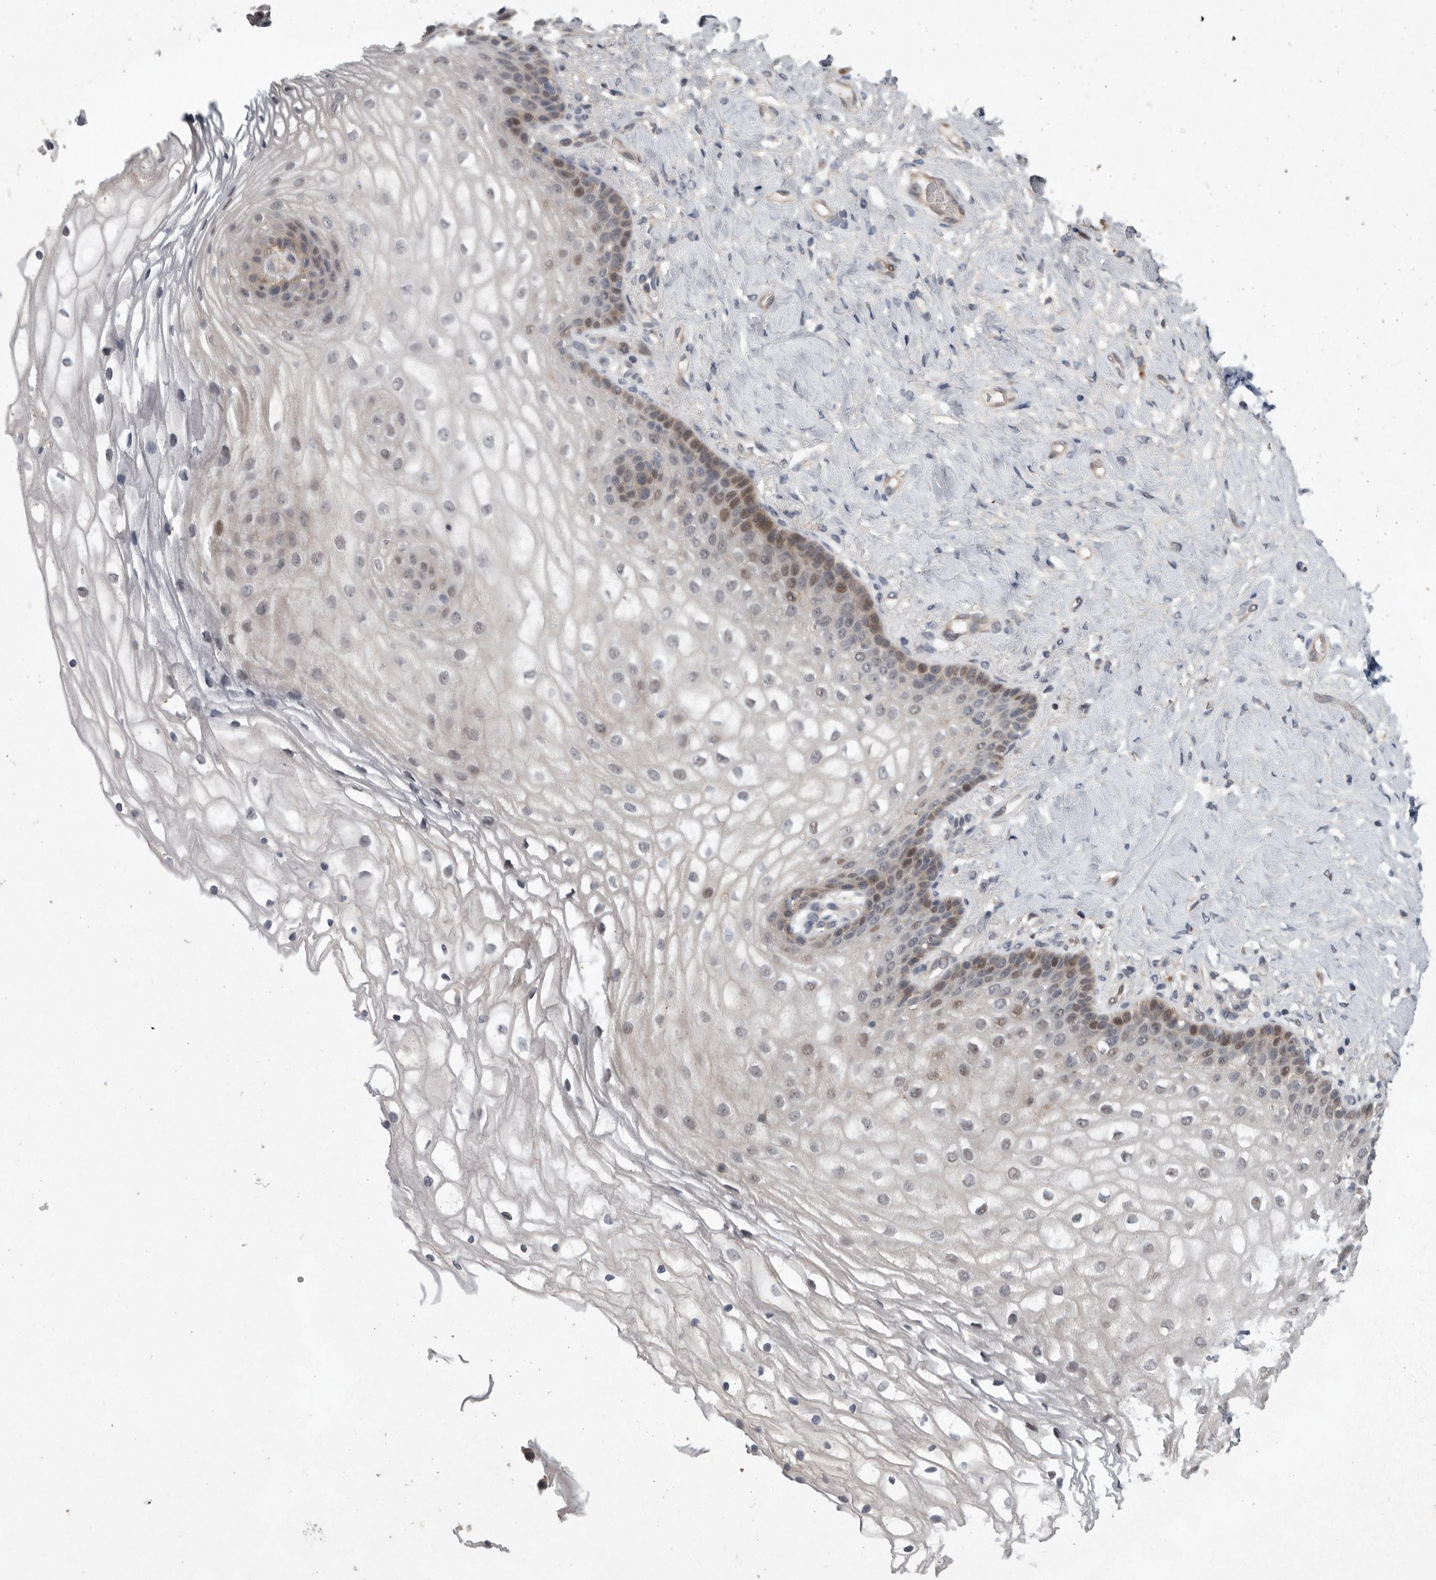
{"staining": {"intensity": "moderate", "quantity": "<25%", "location": "nuclear"}, "tissue": "vagina", "cell_type": "Squamous epithelial cells", "image_type": "normal", "snomed": [{"axis": "morphology", "description": "Normal tissue, NOS"}, {"axis": "topography", "description": "Vagina"}], "caption": "An image showing moderate nuclear staining in approximately <25% of squamous epithelial cells in unremarkable vagina, as visualized by brown immunohistochemical staining.", "gene": "MAN2A1", "patient": {"sex": "female", "age": 60}}